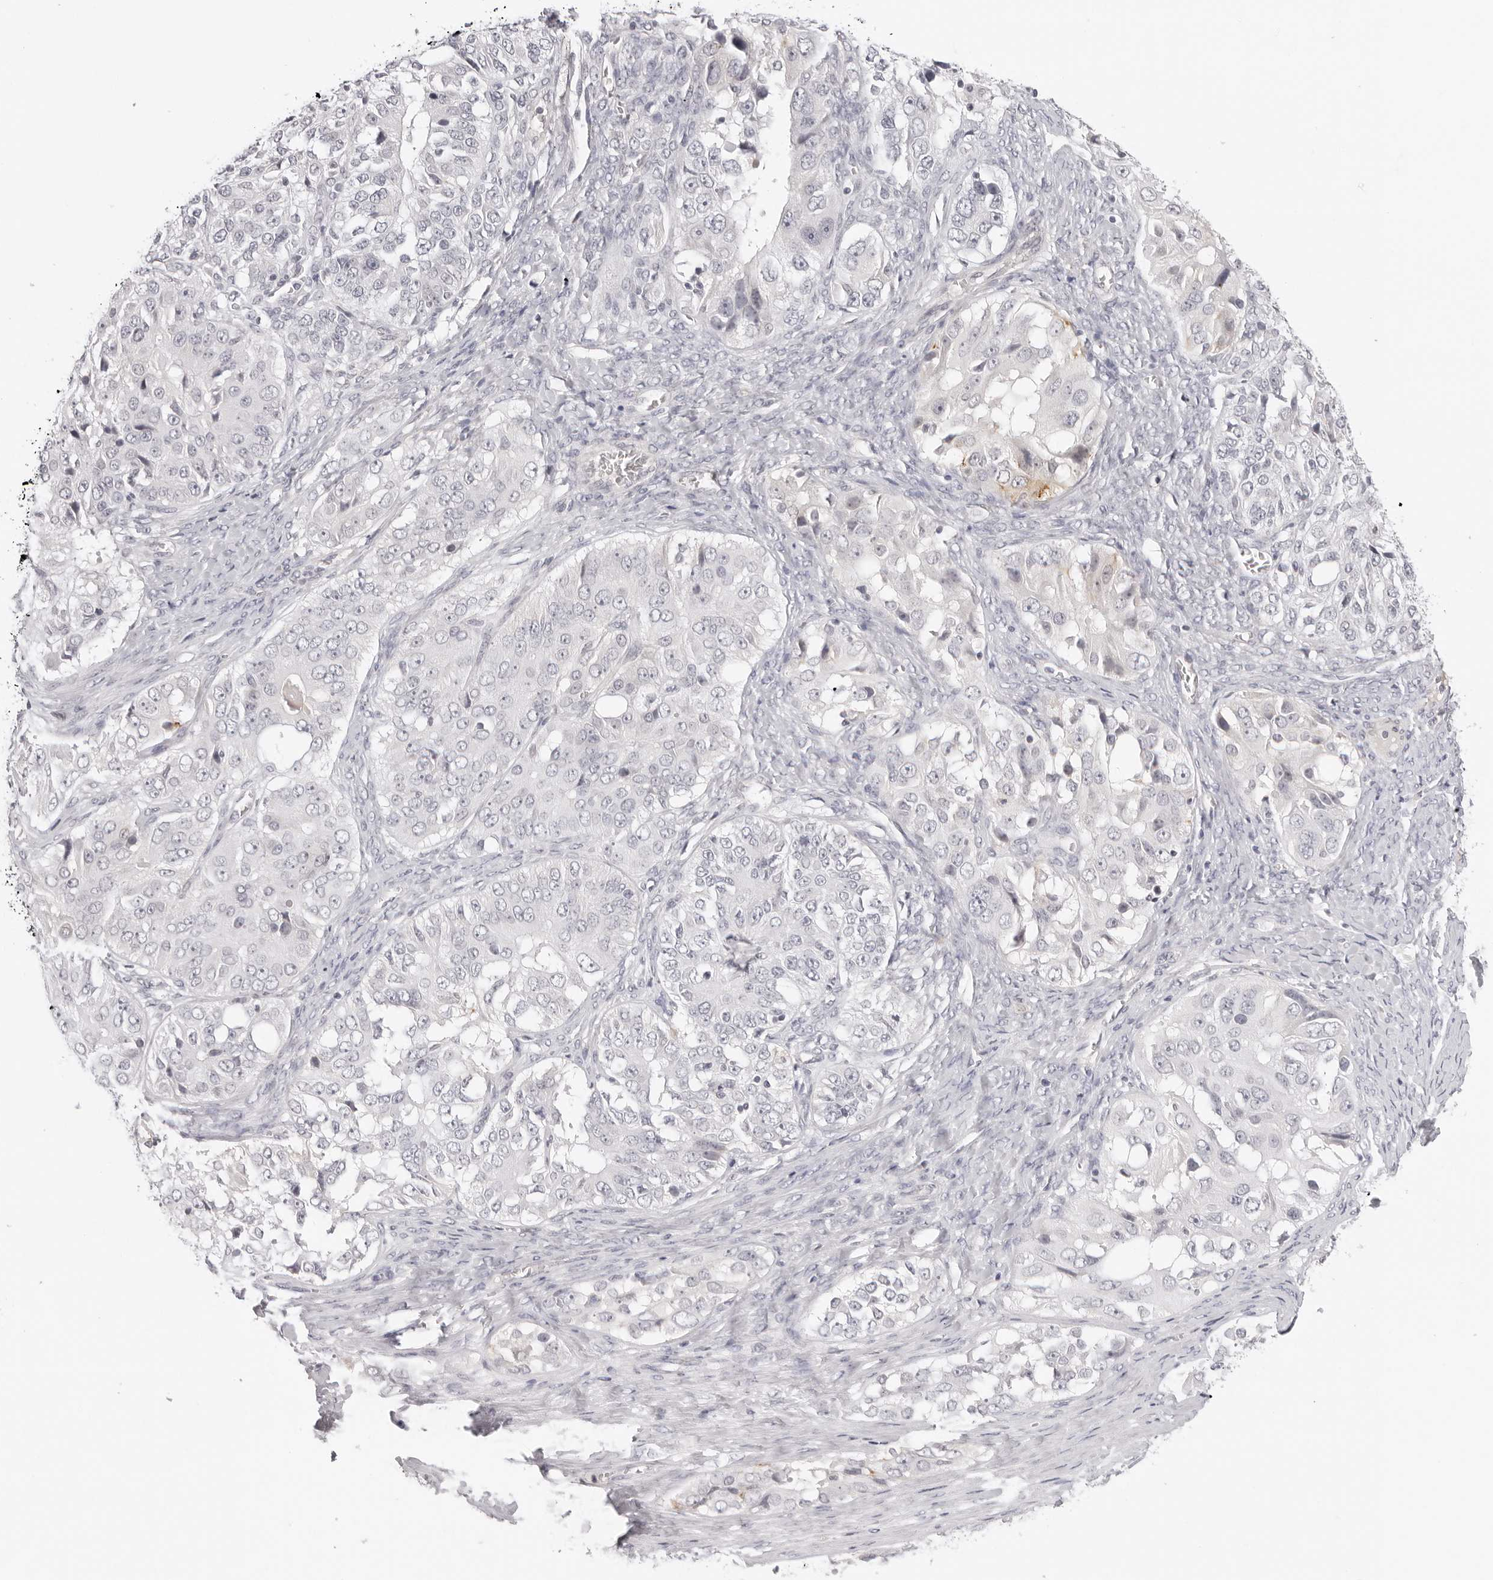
{"staining": {"intensity": "negative", "quantity": "none", "location": "none"}, "tissue": "ovarian cancer", "cell_type": "Tumor cells", "image_type": "cancer", "snomed": [{"axis": "morphology", "description": "Carcinoma, endometroid"}, {"axis": "topography", "description": "Ovary"}], "caption": "This is a micrograph of immunohistochemistry staining of ovarian cancer, which shows no positivity in tumor cells. Nuclei are stained in blue.", "gene": "STRADB", "patient": {"sex": "female", "age": 51}}